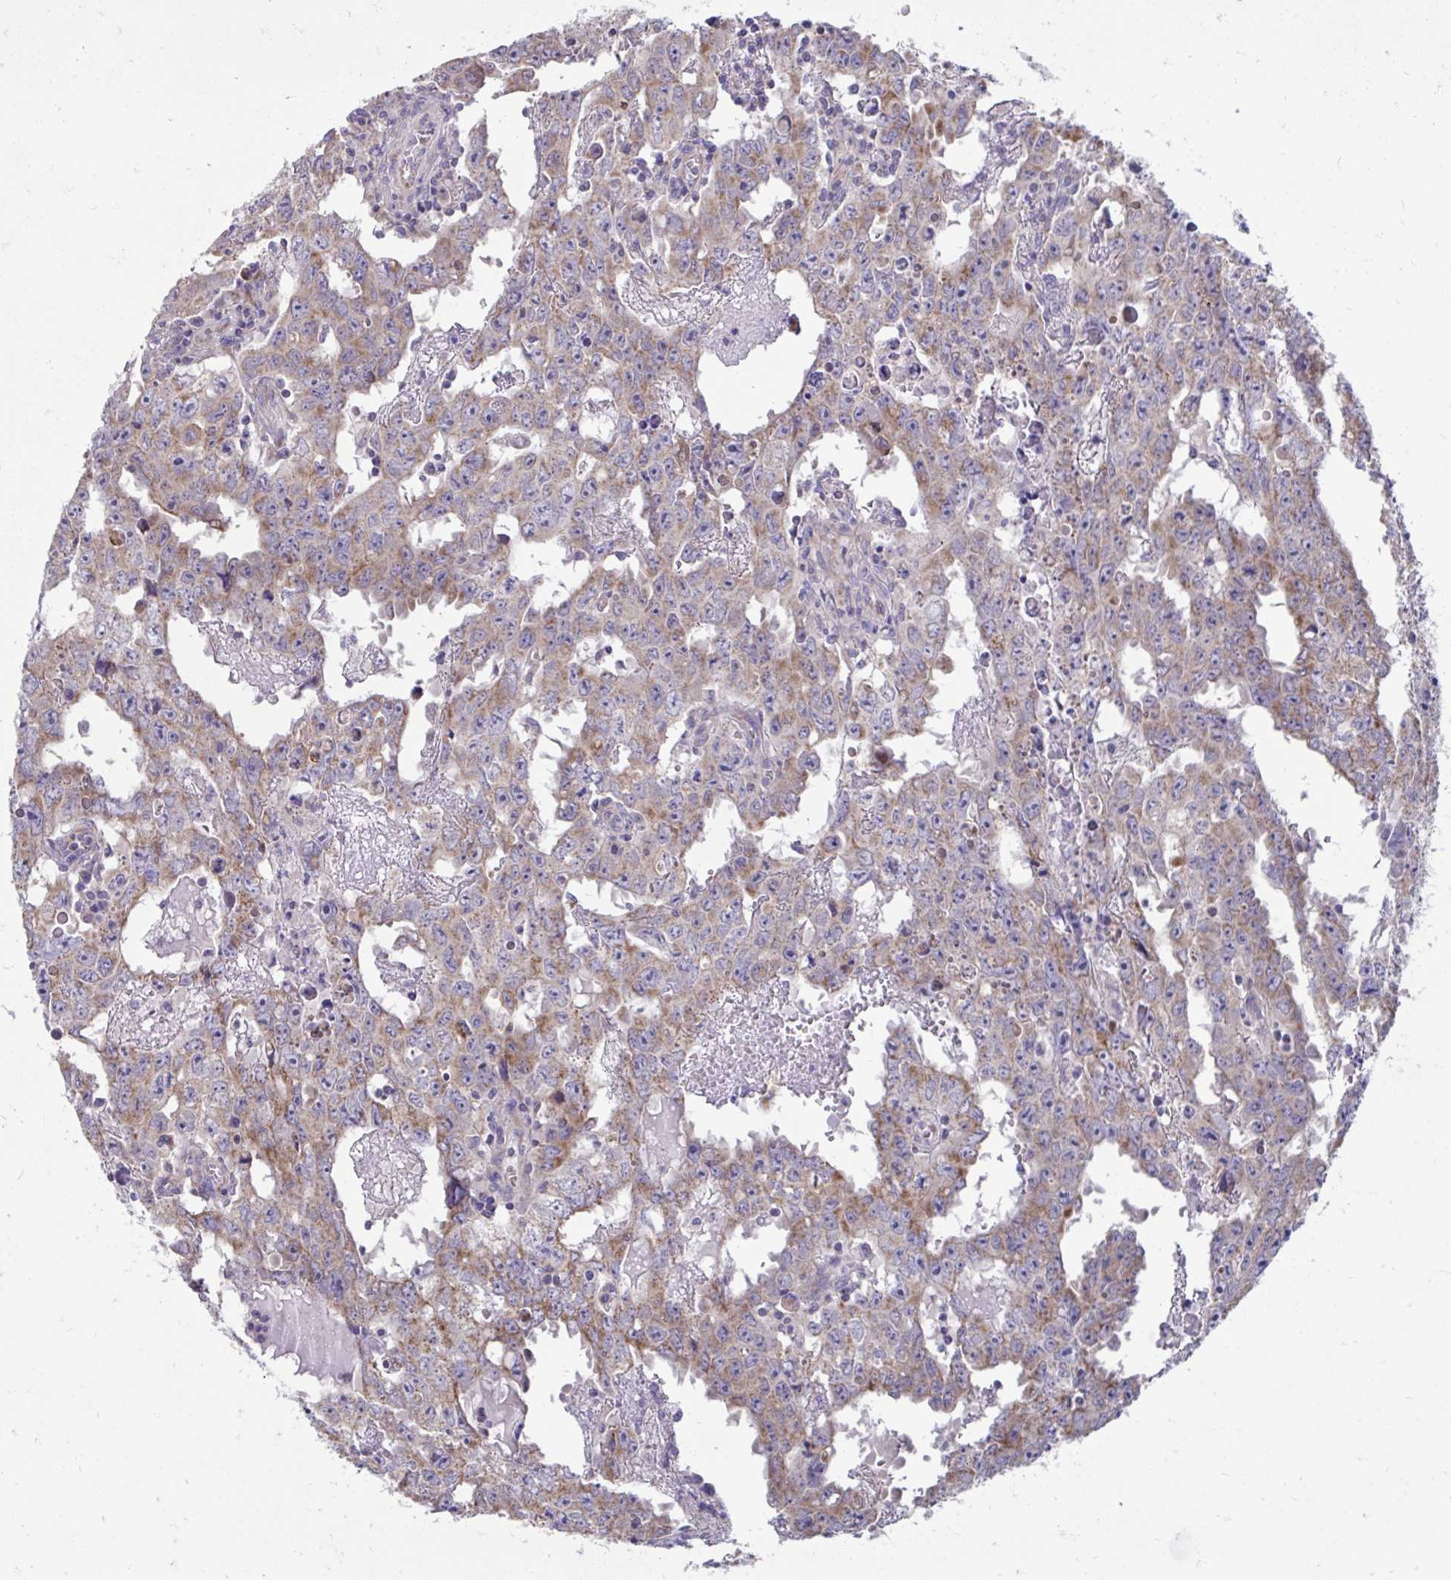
{"staining": {"intensity": "moderate", "quantity": ">75%", "location": "cytoplasmic/membranous"}, "tissue": "testis cancer", "cell_type": "Tumor cells", "image_type": "cancer", "snomed": [{"axis": "morphology", "description": "Carcinoma, Embryonal, NOS"}, {"axis": "topography", "description": "Testis"}], "caption": "An immunohistochemistry (IHC) photomicrograph of tumor tissue is shown. Protein staining in brown highlights moderate cytoplasmic/membranous positivity in embryonal carcinoma (testis) within tumor cells.", "gene": "LINGO4", "patient": {"sex": "male", "age": 22}}